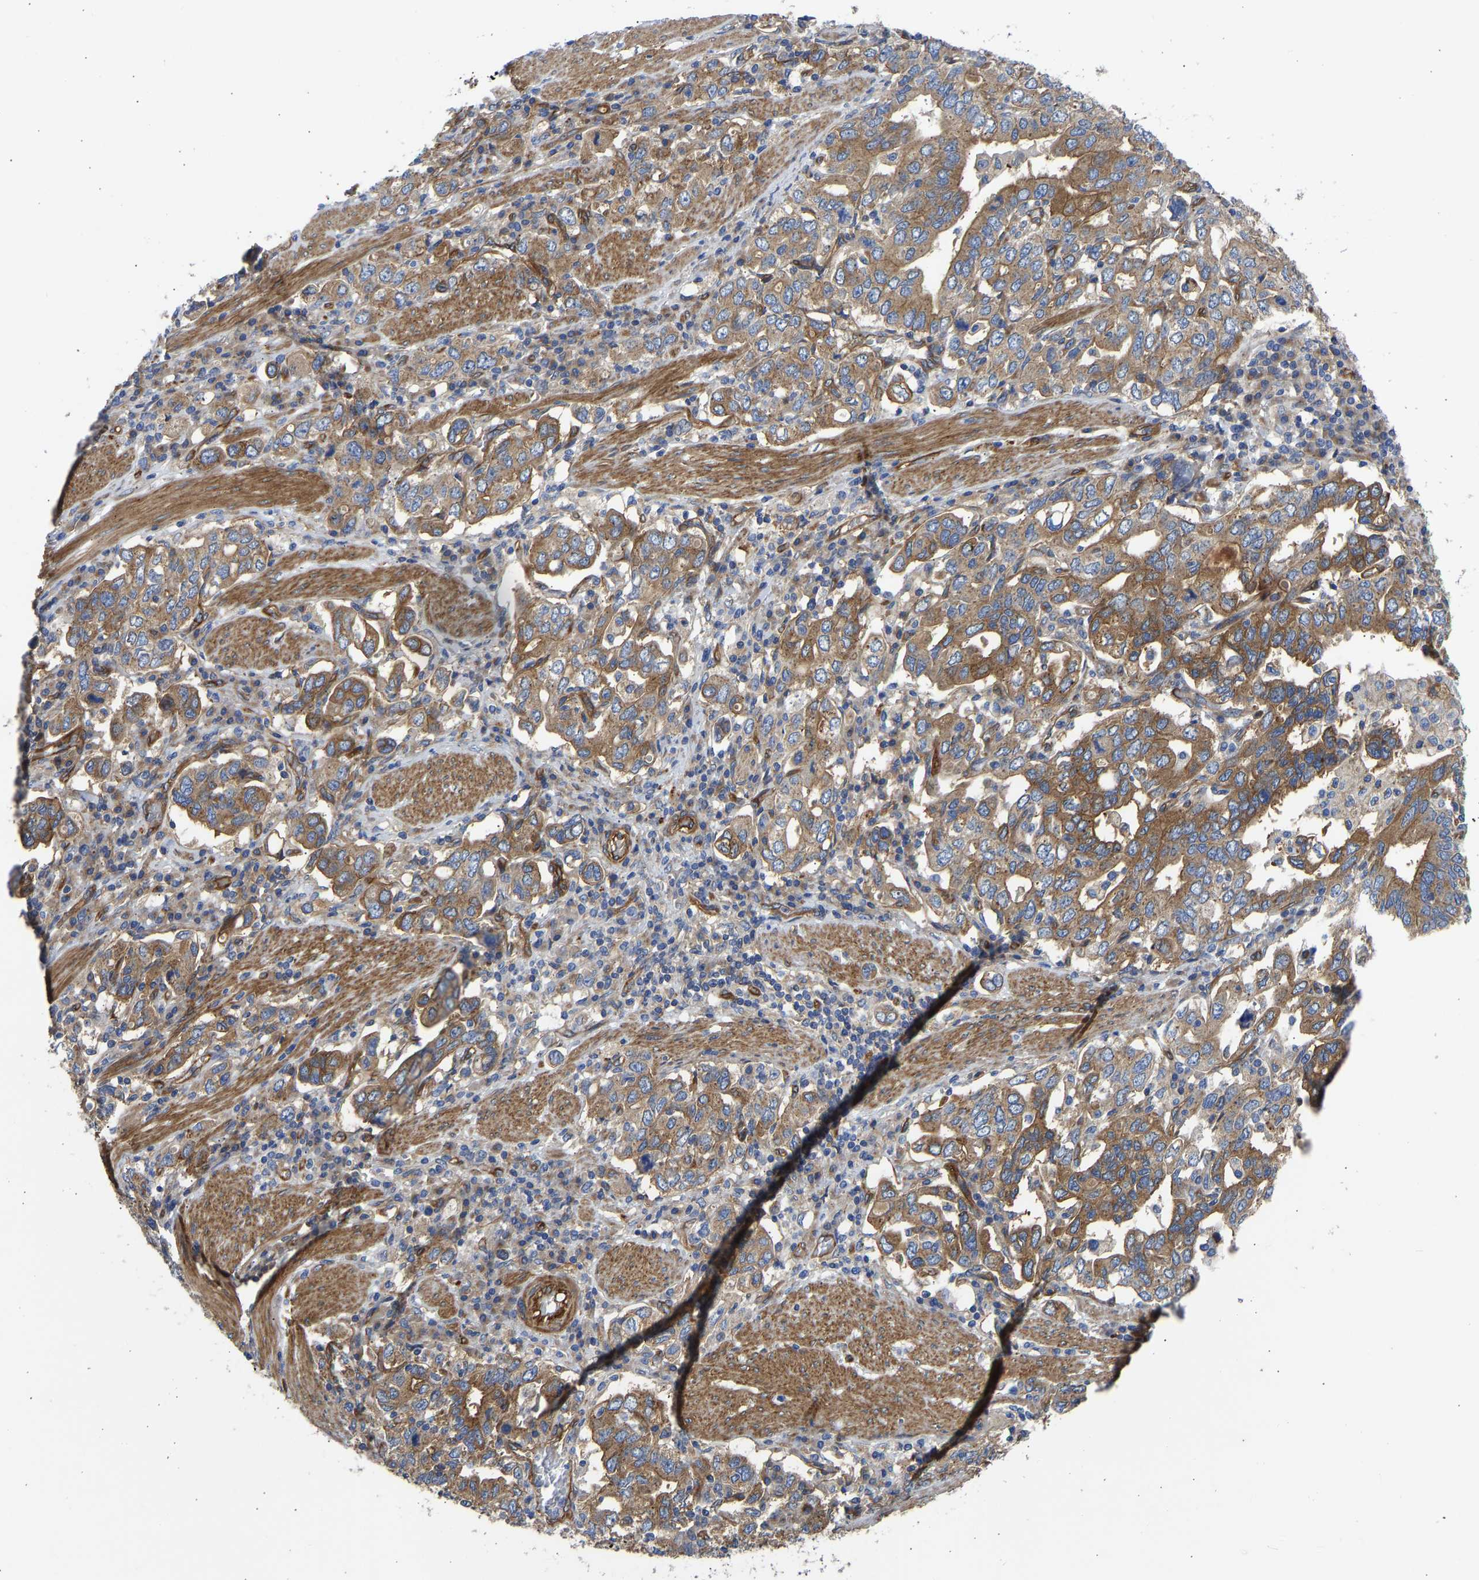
{"staining": {"intensity": "moderate", "quantity": ">75%", "location": "cytoplasmic/membranous"}, "tissue": "stomach cancer", "cell_type": "Tumor cells", "image_type": "cancer", "snomed": [{"axis": "morphology", "description": "Adenocarcinoma, NOS"}, {"axis": "topography", "description": "Stomach, upper"}], "caption": "High-power microscopy captured an immunohistochemistry (IHC) photomicrograph of stomach adenocarcinoma, revealing moderate cytoplasmic/membranous expression in about >75% of tumor cells.", "gene": "MYO1C", "patient": {"sex": "male", "age": 62}}